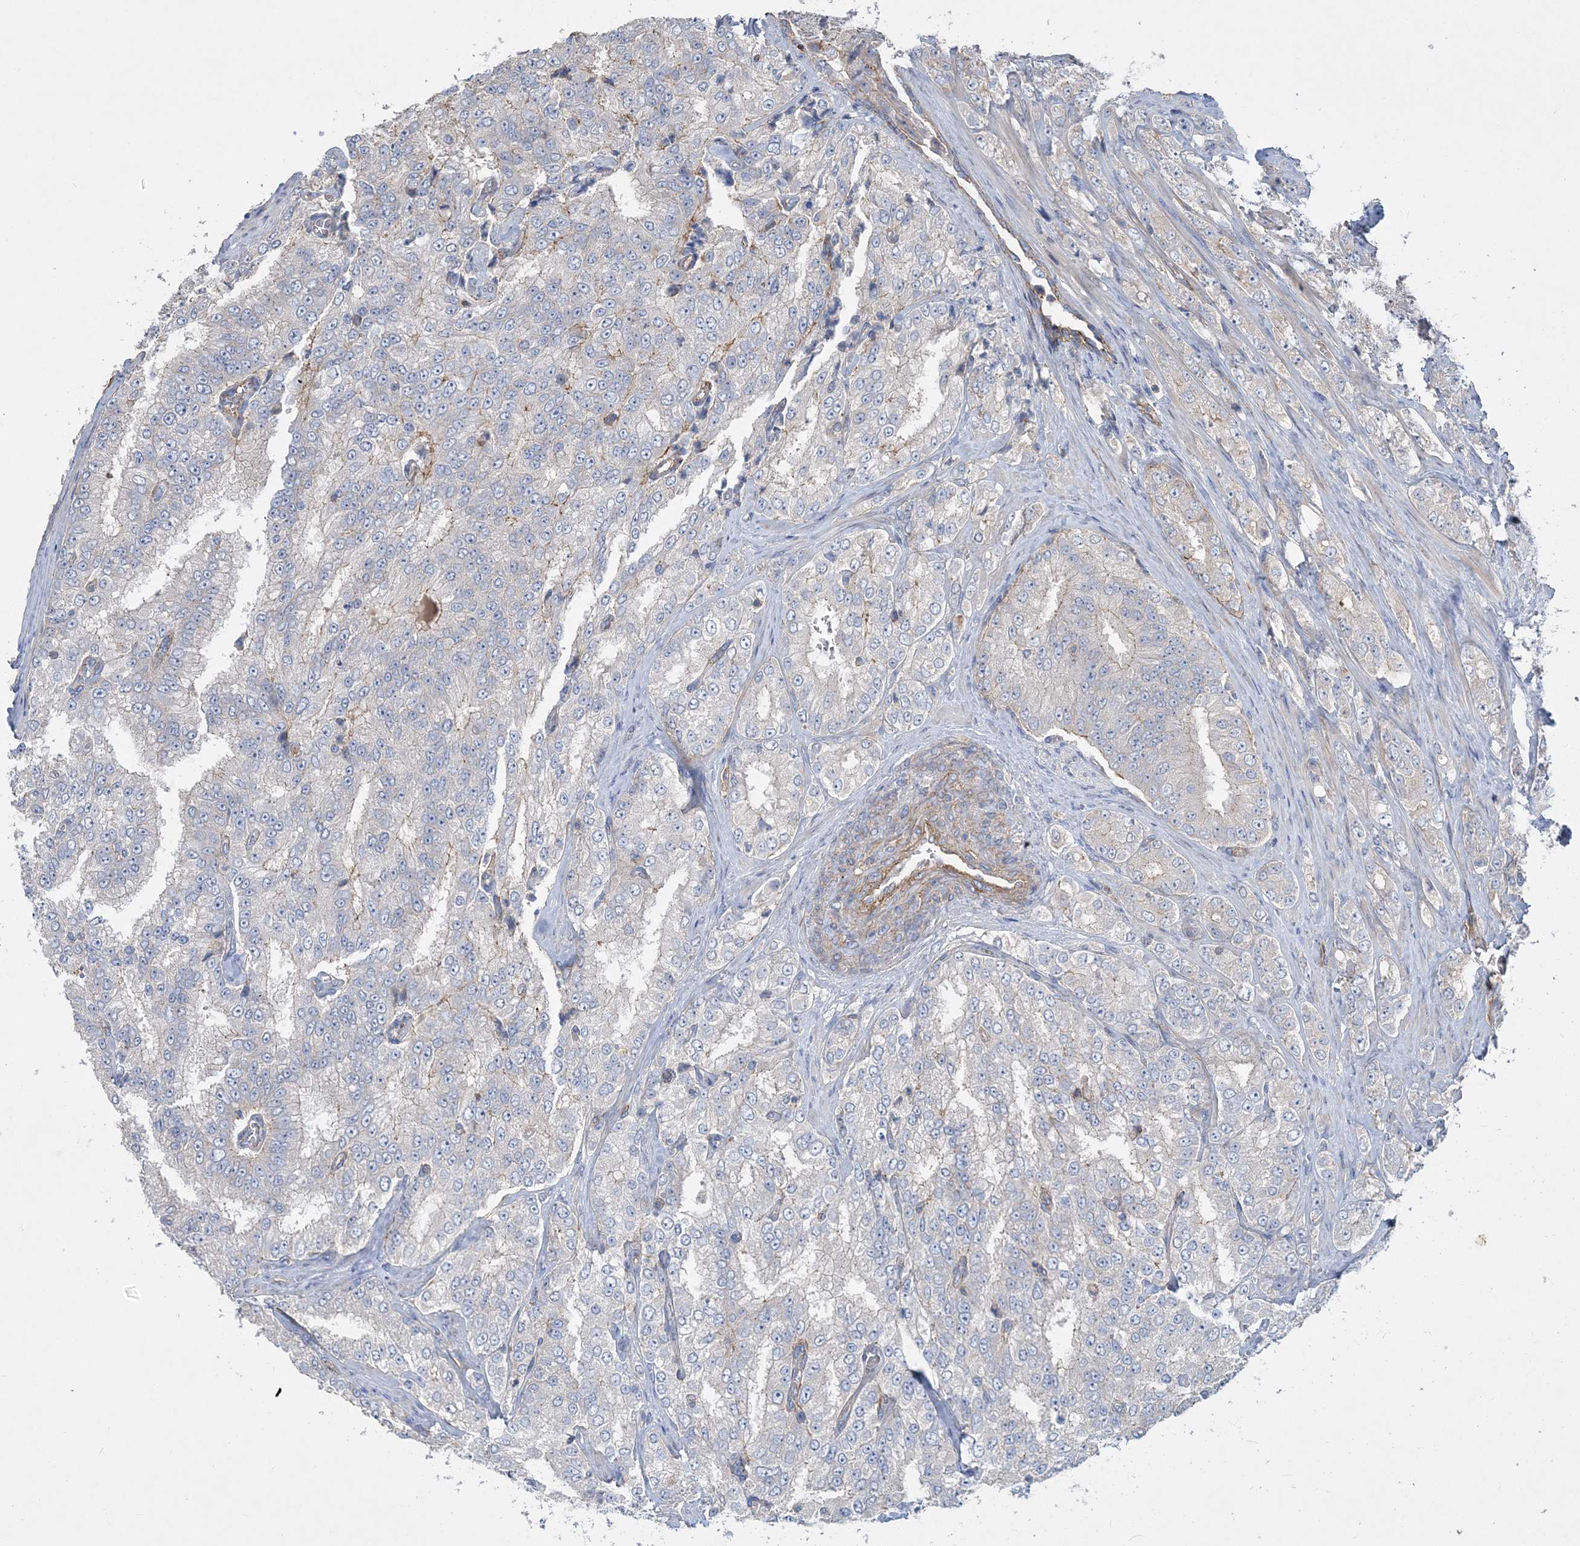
{"staining": {"intensity": "weak", "quantity": "<25%", "location": "cytoplasmic/membranous"}, "tissue": "prostate cancer", "cell_type": "Tumor cells", "image_type": "cancer", "snomed": [{"axis": "morphology", "description": "Adenocarcinoma, High grade"}, {"axis": "topography", "description": "Prostate"}], "caption": "There is no significant staining in tumor cells of adenocarcinoma (high-grade) (prostate).", "gene": "PIGC", "patient": {"sex": "male", "age": 58}}